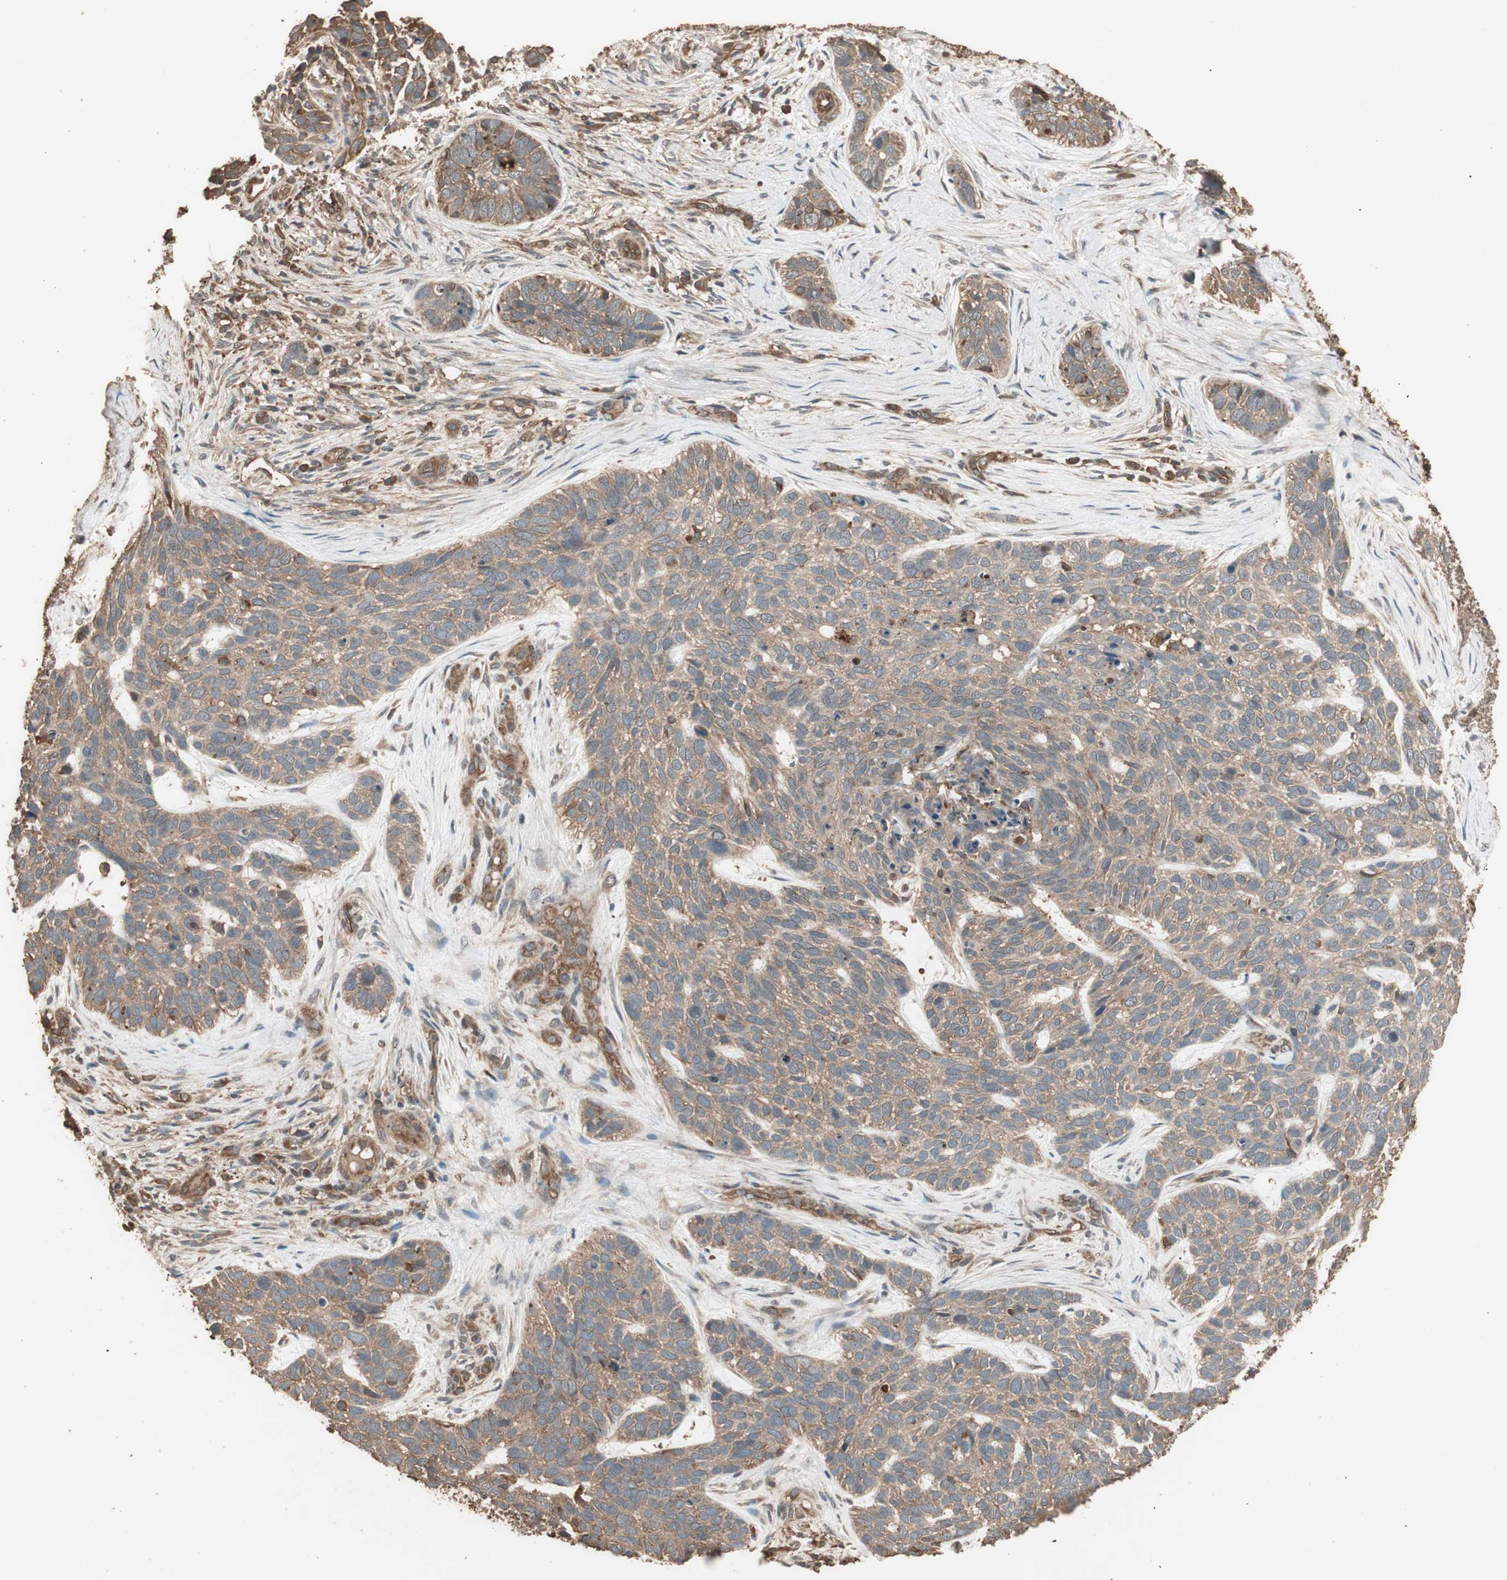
{"staining": {"intensity": "weak", "quantity": ">75%", "location": "cytoplasmic/membranous"}, "tissue": "skin cancer", "cell_type": "Tumor cells", "image_type": "cancer", "snomed": [{"axis": "morphology", "description": "Basal cell carcinoma"}, {"axis": "topography", "description": "Skin"}], "caption": "Skin cancer (basal cell carcinoma) tissue demonstrates weak cytoplasmic/membranous expression in about >75% of tumor cells Nuclei are stained in blue.", "gene": "CCN4", "patient": {"sex": "male", "age": 87}}